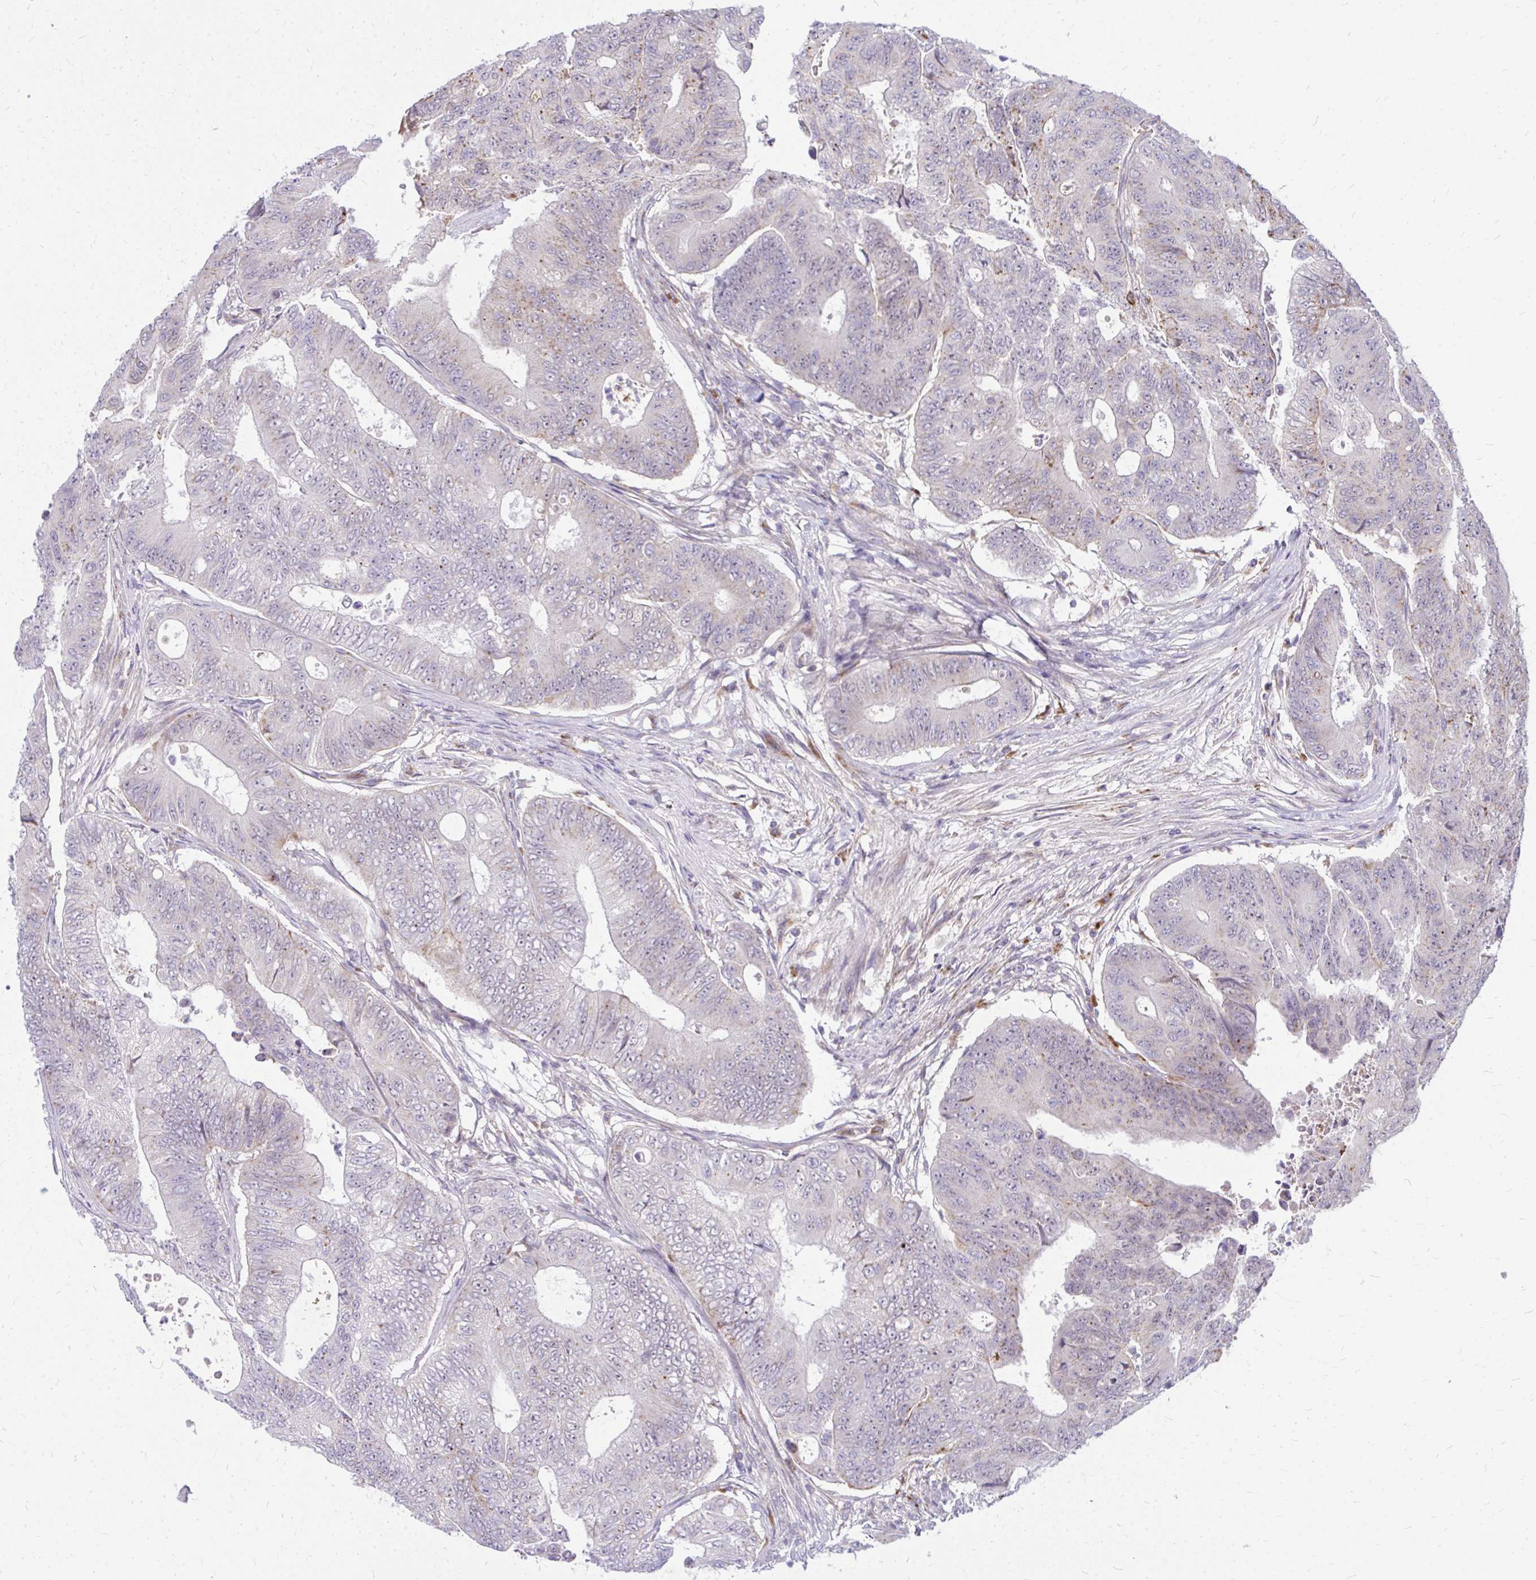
{"staining": {"intensity": "negative", "quantity": "none", "location": "none"}, "tissue": "colorectal cancer", "cell_type": "Tumor cells", "image_type": "cancer", "snomed": [{"axis": "morphology", "description": "Adenocarcinoma, NOS"}, {"axis": "topography", "description": "Colon"}], "caption": "Tumor cells show no significant protein staining in colorectal adenocarcinoma.", "gene": "ZSCAN25", "patient": {"sex": "female", "age": 48}}